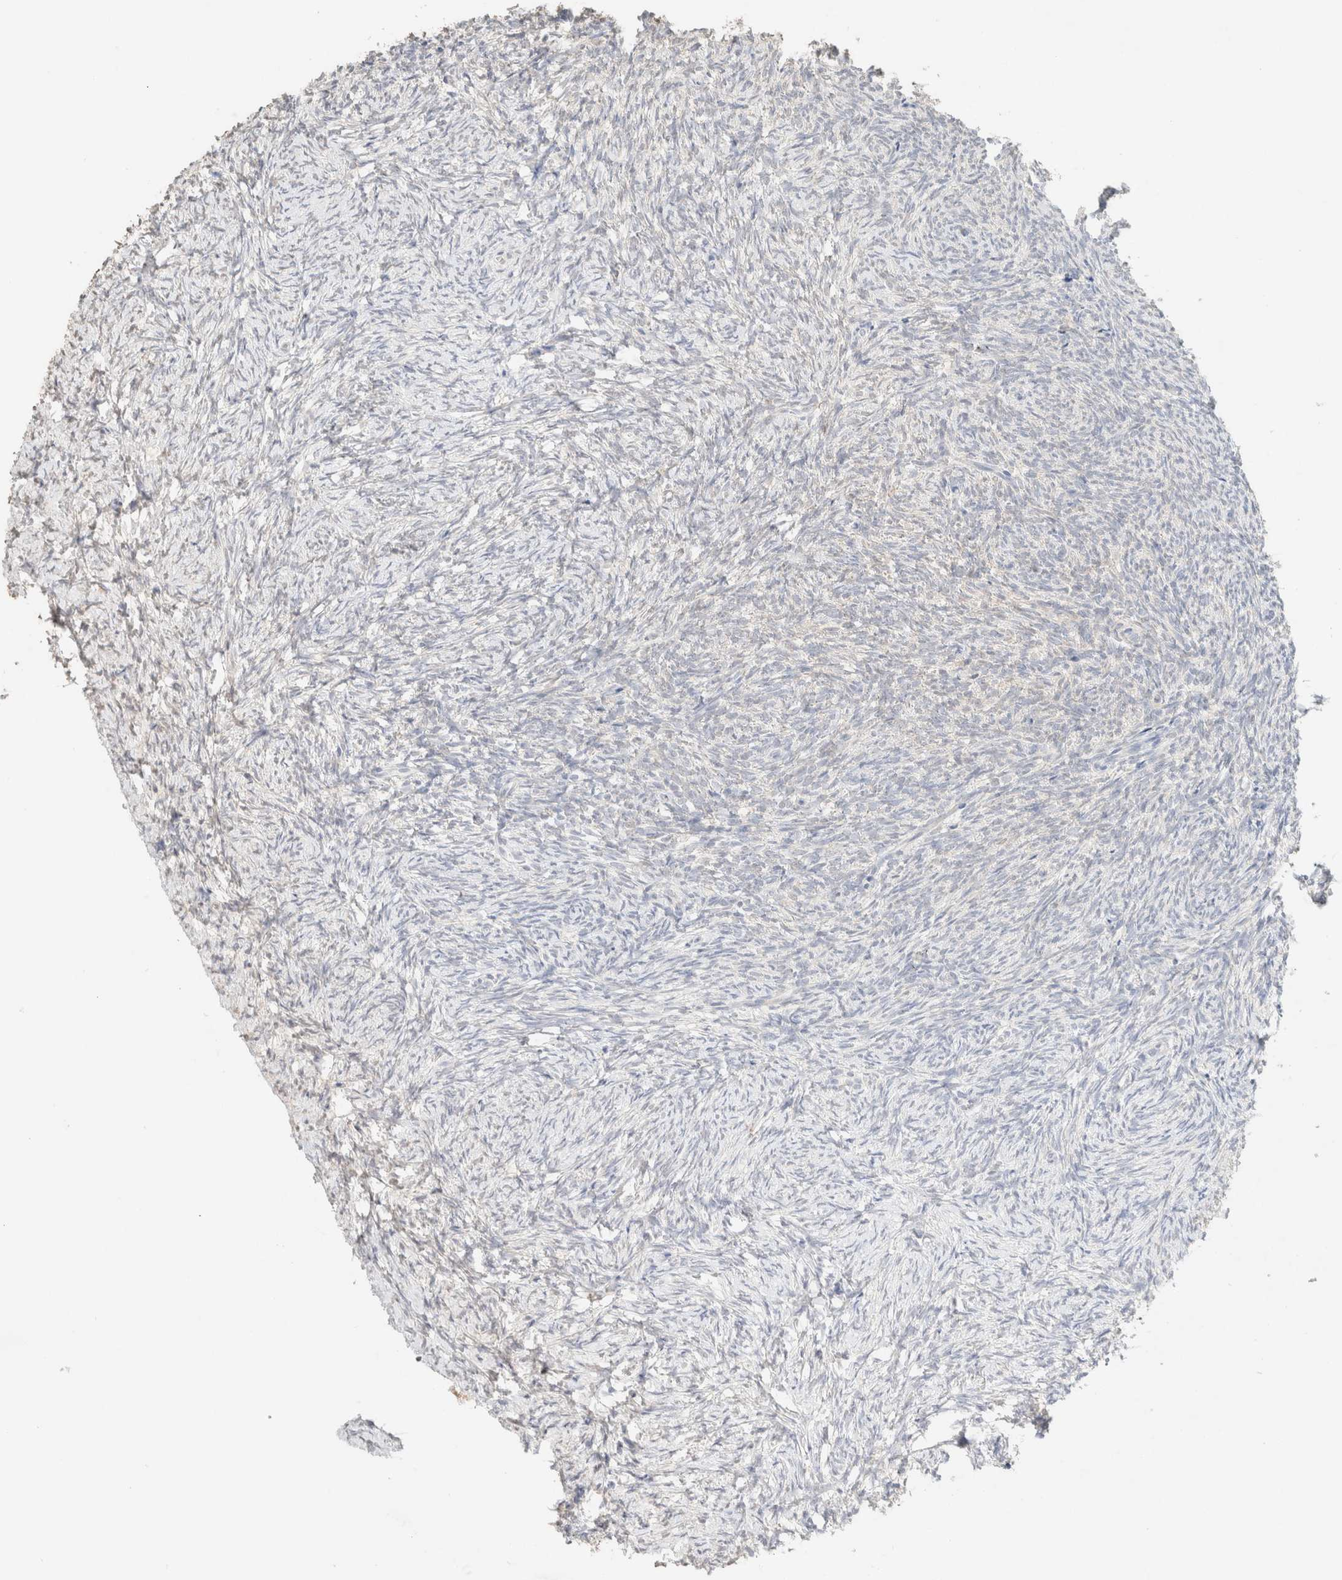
{"staining": {"intensity": "weak", "quantity": "<25%", "location": "cytoplasmic/membranous"}, "tissue": "ovary", "cell_type": "Follicle cells", "image_type": "normal", "snomed": [{"axis": "morphology", "description": "Normal tissue, NOS"}, {"axis": "topography", "description": "Ovary"}], "caption": "IHC image of benign ovary stained for a protein (brown), which exhibits no expression in follicle cells. (Stains: DAB immunohistochemistry (IHC) with hematoxylin counter stain, Microscopy: brightfield microscopy at high magnification).", "gene": "CPA1", "patient": {"sex": "female", "age": 41}}